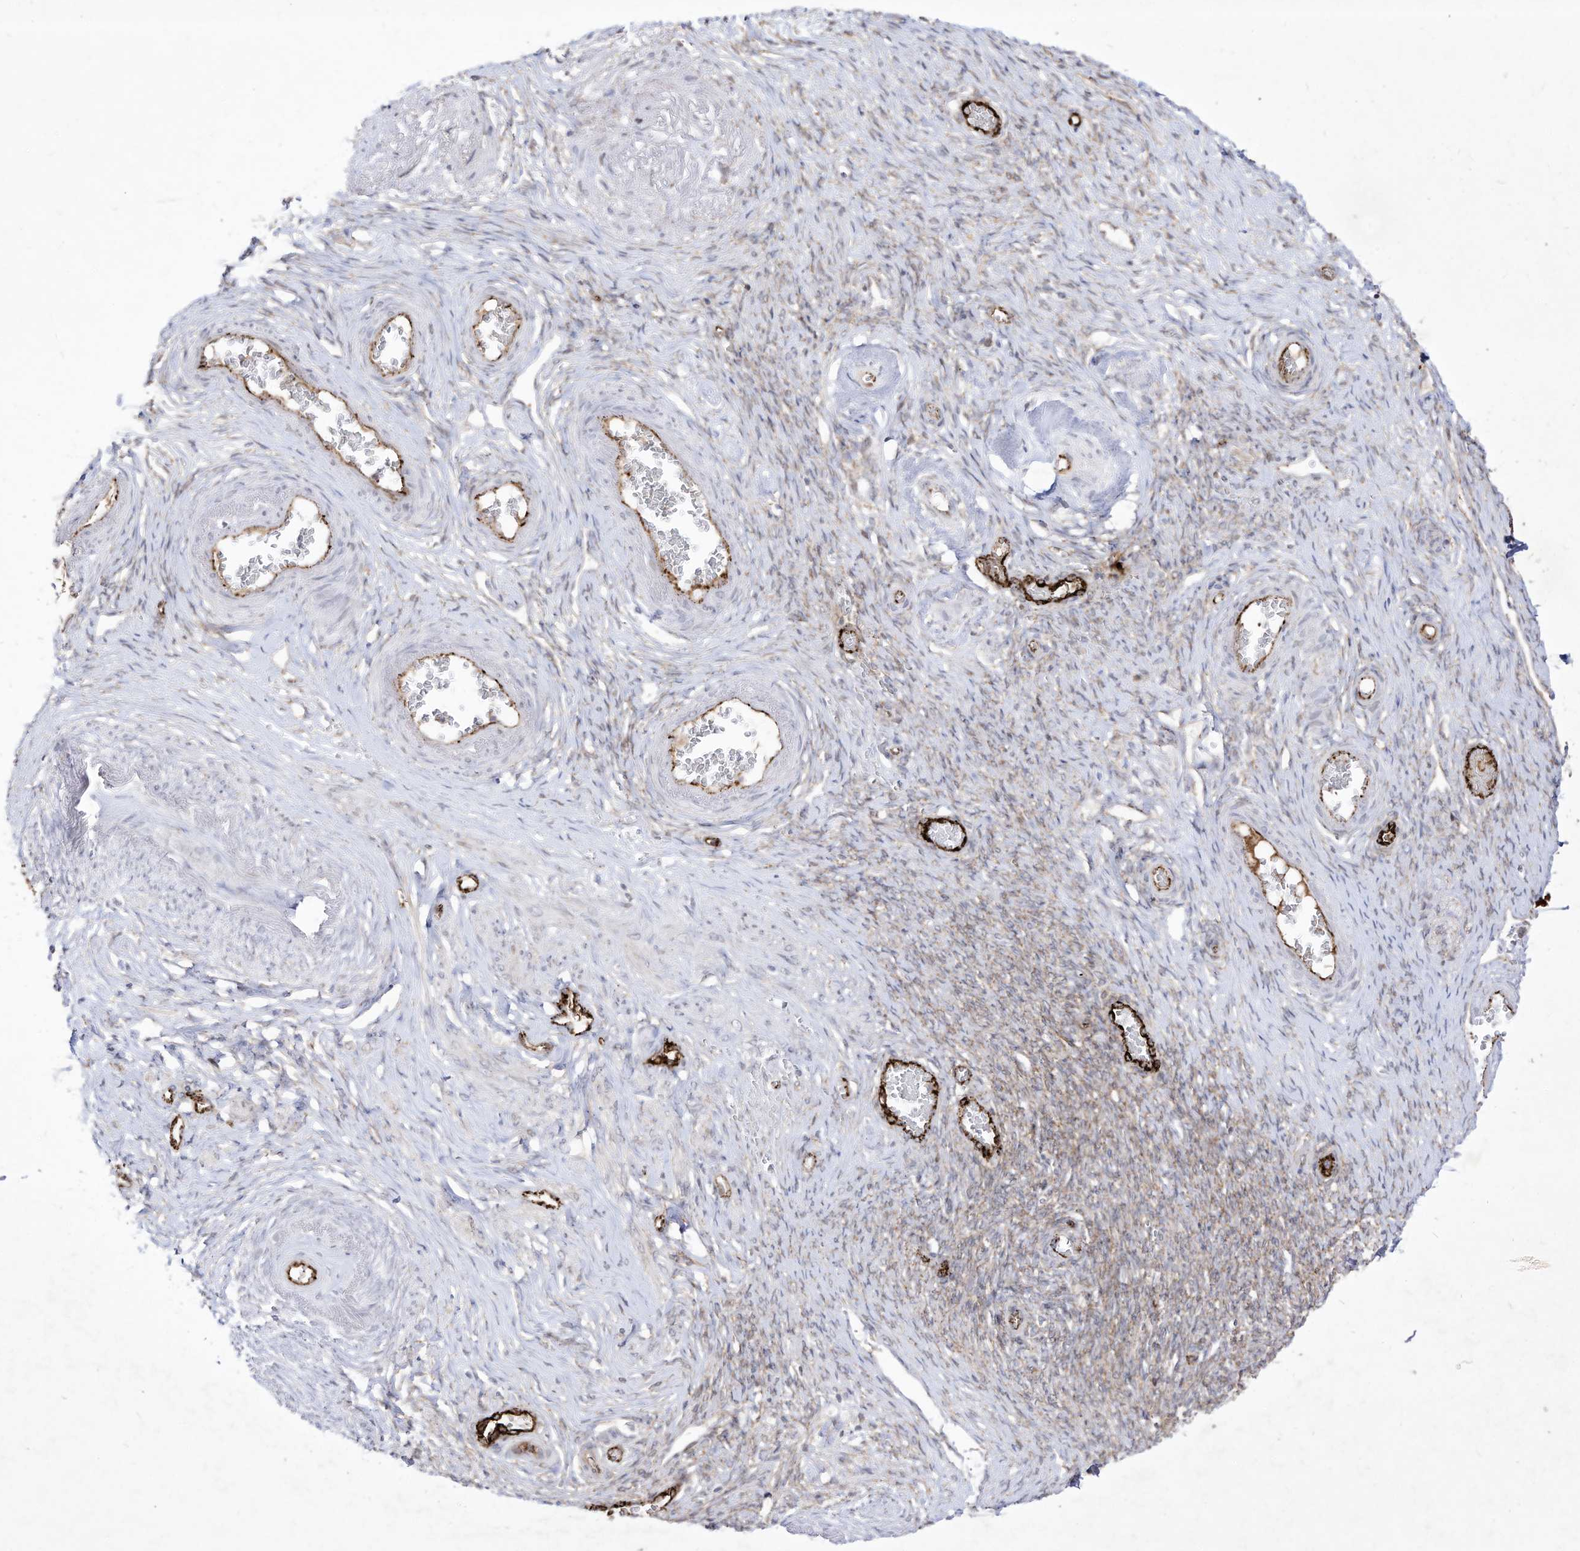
{"staining": {"intensity": "negative", "quantity": "none", "location": "none"}, "tissue": "adipose tissue", "cell_type": "Adipocytes", "image_type": "normal", "snomed": [{"axis": "morphology", "description": "Normal tissue, NOS"}, {"axis": "topography", "description": "Vascular tissue"}, {"axis": "topography", "description": "Fallopian tube"}, {"axis": "topography", "description": "Ovary"}], "caption": "An IHC image of normal adipose tissue is shown. There is no staining in adipocytes of adipose tissue.", "gene": "ZGRF1", "patient": {"sex": "female", "age": 67}}